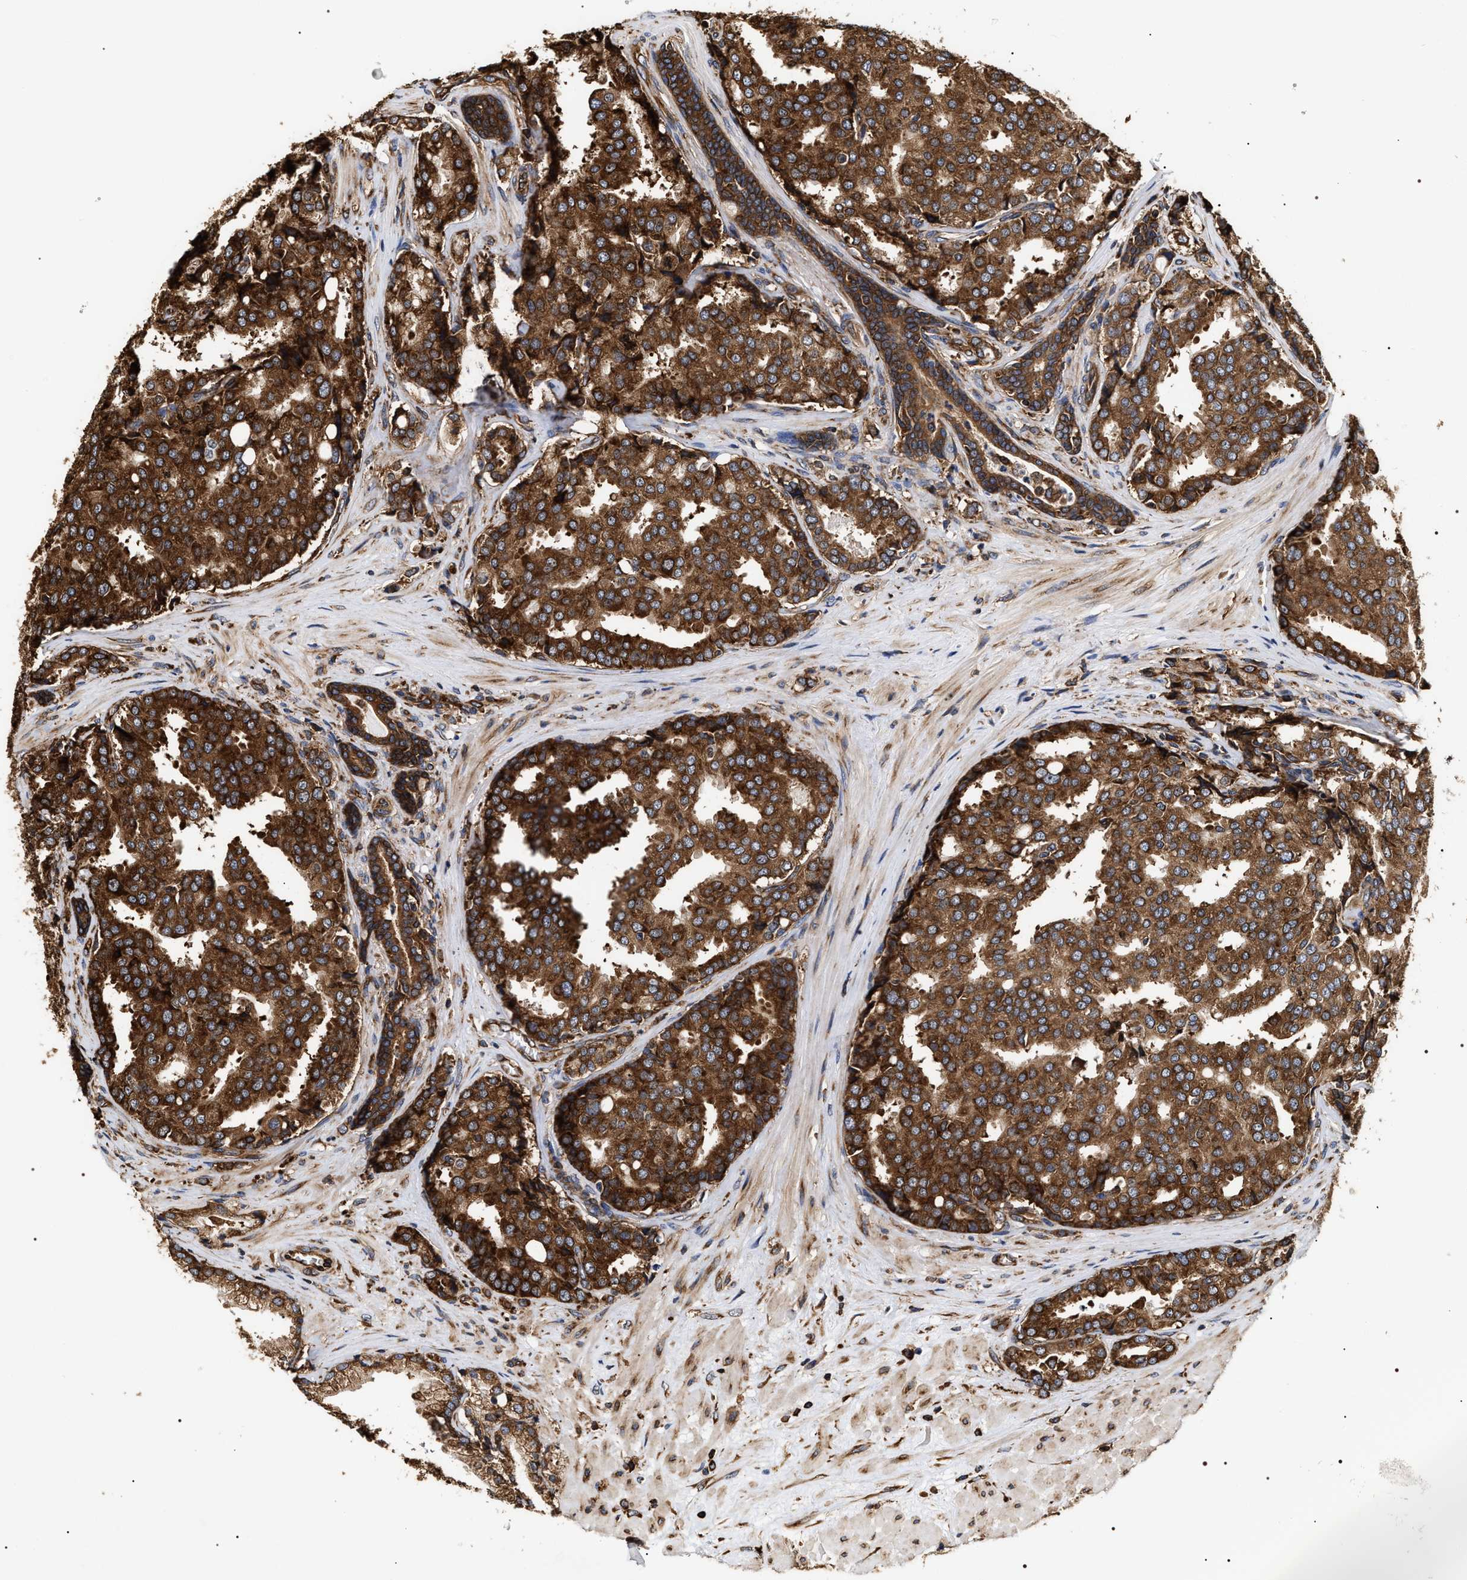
{"staining": {"intensity": "strong", "quantity": ">75%", "location": "cytoplasmic/membranous"}, "tissue": "prostate cancer", "cell_type": "Tumor cells", "image_type": "cancer", "snomed": [{"axis": "morphology", "description": "Adenocarcinoma, High grade"}, {"axis": "topography", "description": "Prostate"}], "caption": "DAB immunohistochemical staining of human prostate cancer demonstrates strong cytoplasmic/membranous protein staining in approximately >75% of tumor cells.", "gene": "SERBP1", "patient": {"sex": "male", "age": 50}}